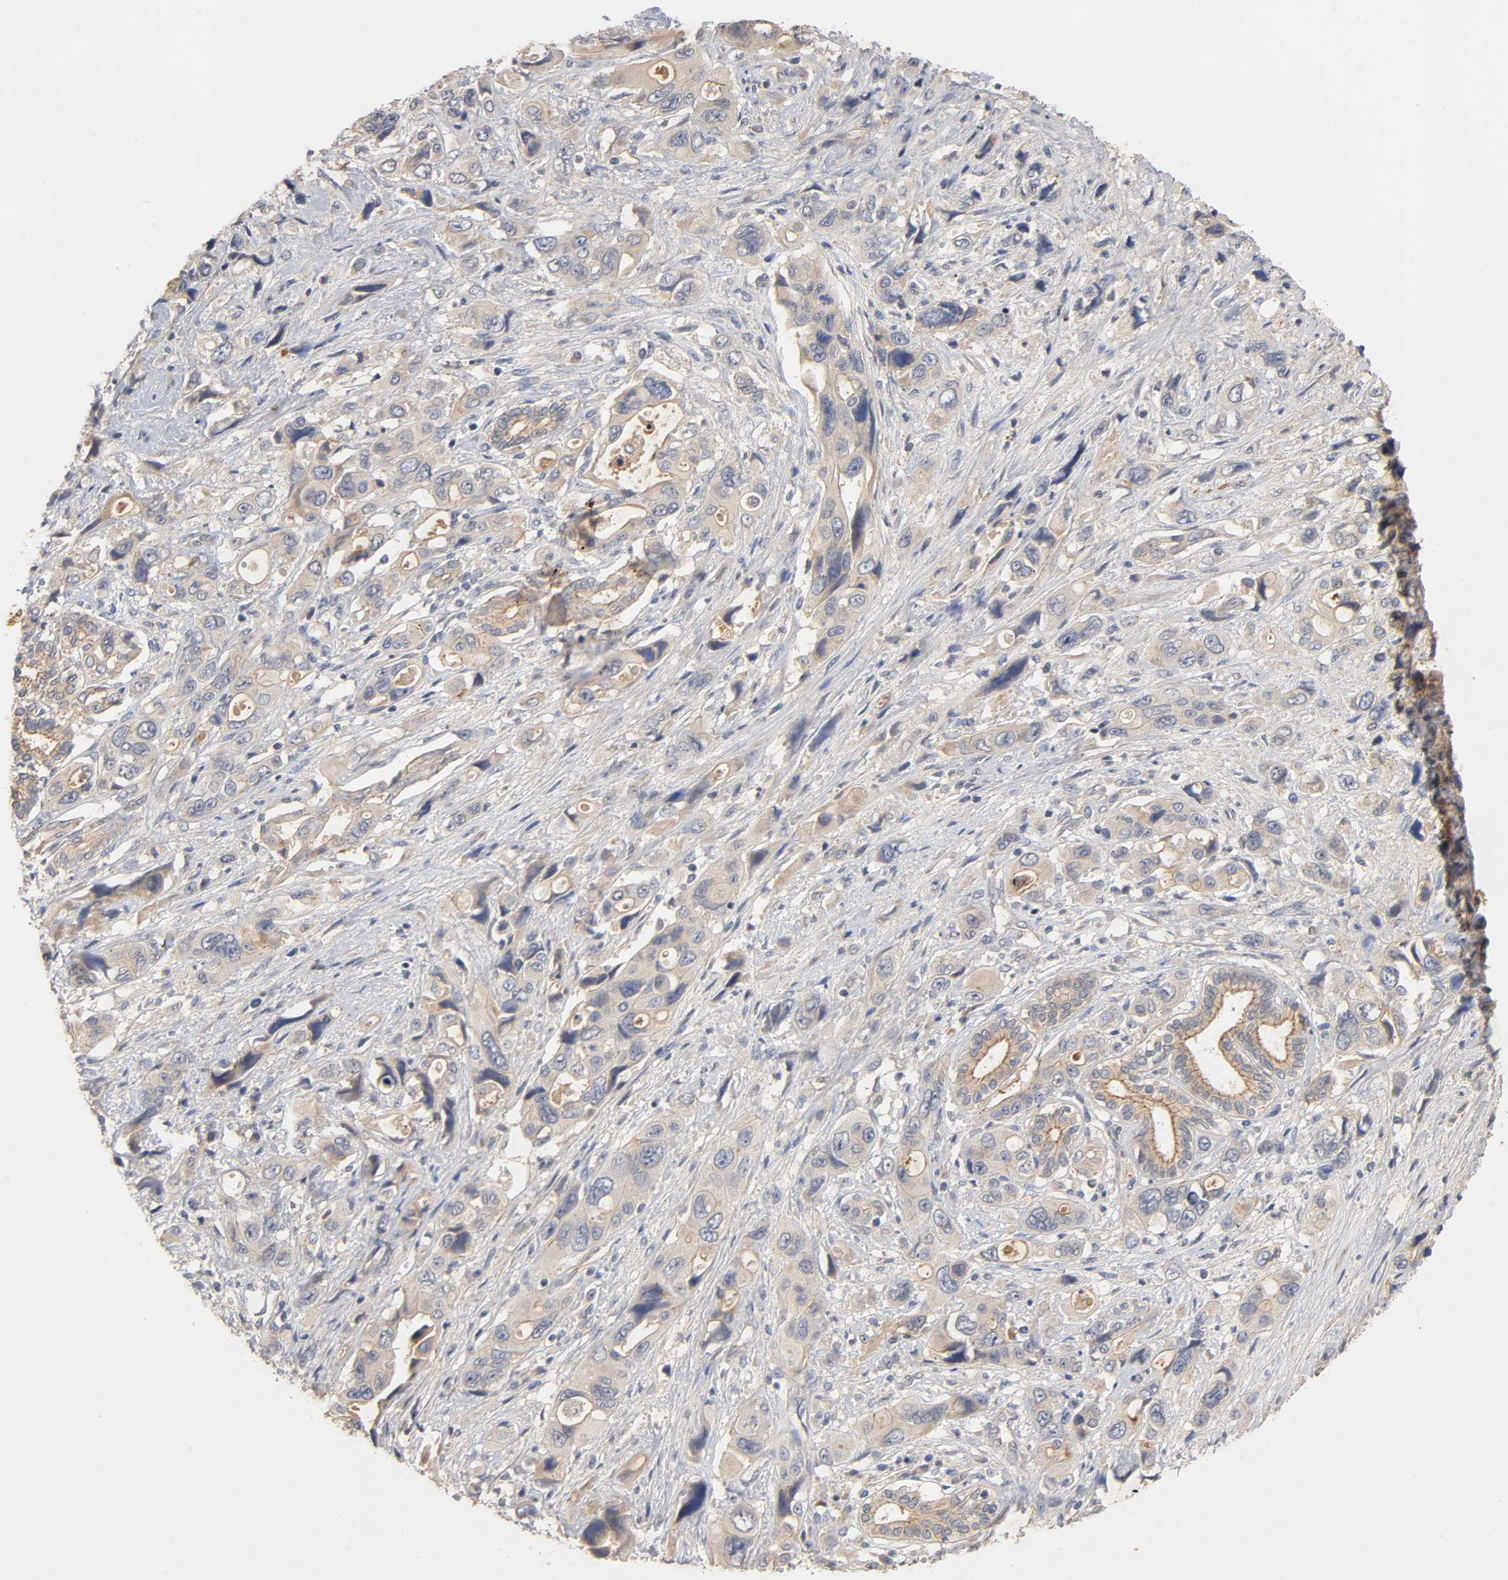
{"staining": {"intensity": "weak", "quantity": ">75%", "location": "cytoplasmic/membranous"}, "tissue": "pancreatic cancer", "cell_type": "Tumor cells", "image_type": "cancer", "snomed": [{"axis": "morphology", "description": "Adenocarcinoma, NOS"}, {"axis": "topography", "description": "Pancreas"}], "caption": "Pancreatic cancer was stained to show a protein in brown. There is low levels of weak cytoplasmic/membranous positivity in about >75% of tumor cells.", "gene": "PDZD11", "patient": {"sex": "male", "age": 46}}